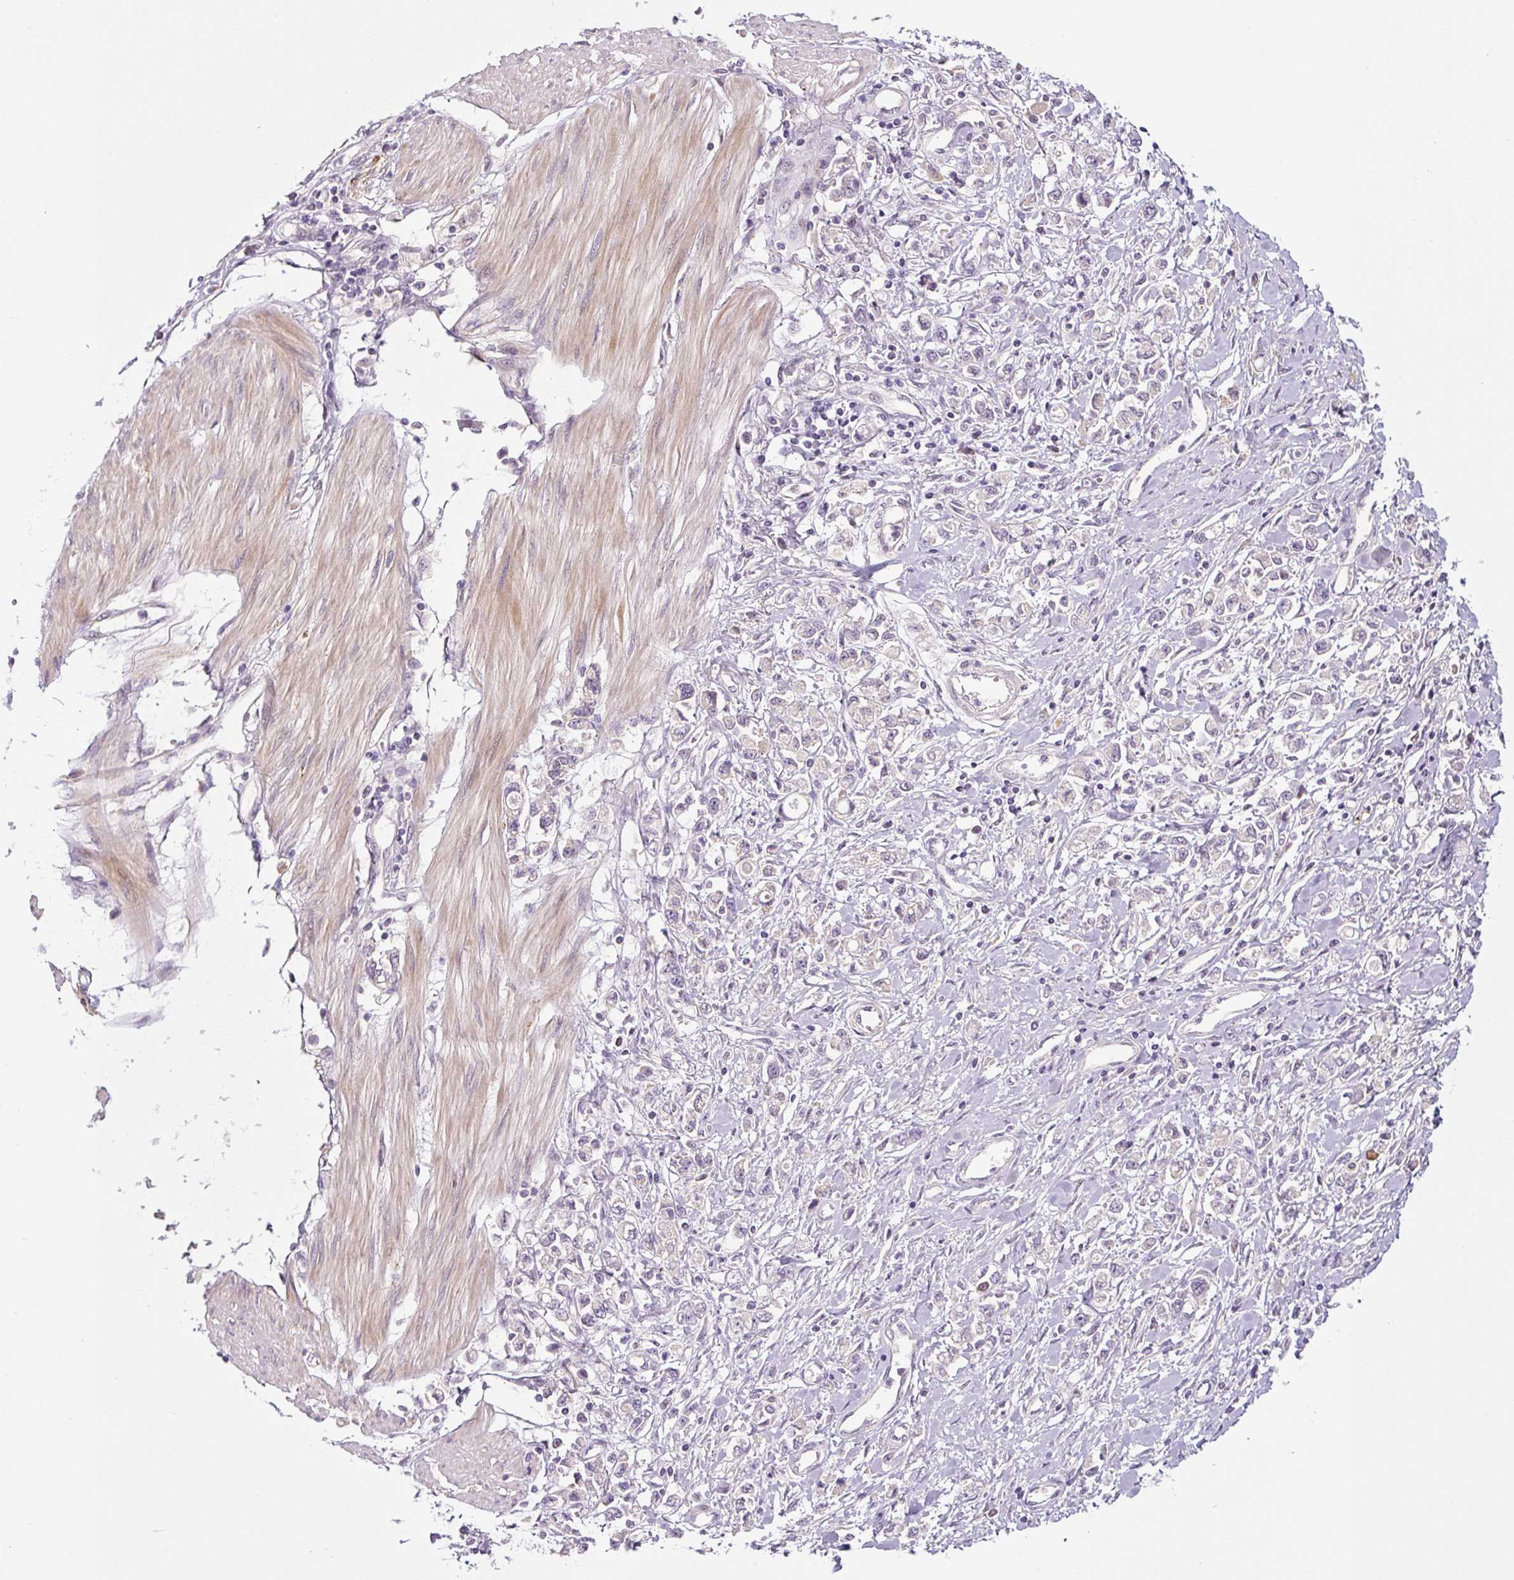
{"staining": {"intensity": "negative", "quantity": "none", "location": "none"}, "tissue": "stomach cancer", "cell_type": "Tumor cells", "image_type": "cancer", "snomed": [{"axis": "morphology", "description": "Adenocarcinoma, NOS"}, {"axis": "topography", "description": "Stomach"}], "caption": "The photomicrograph demonstrates no staining of tumor cells in adenocarcinoma (stomach).", "gene": "PRKAA2", "patient": {"sex": "female", "age": 76}}